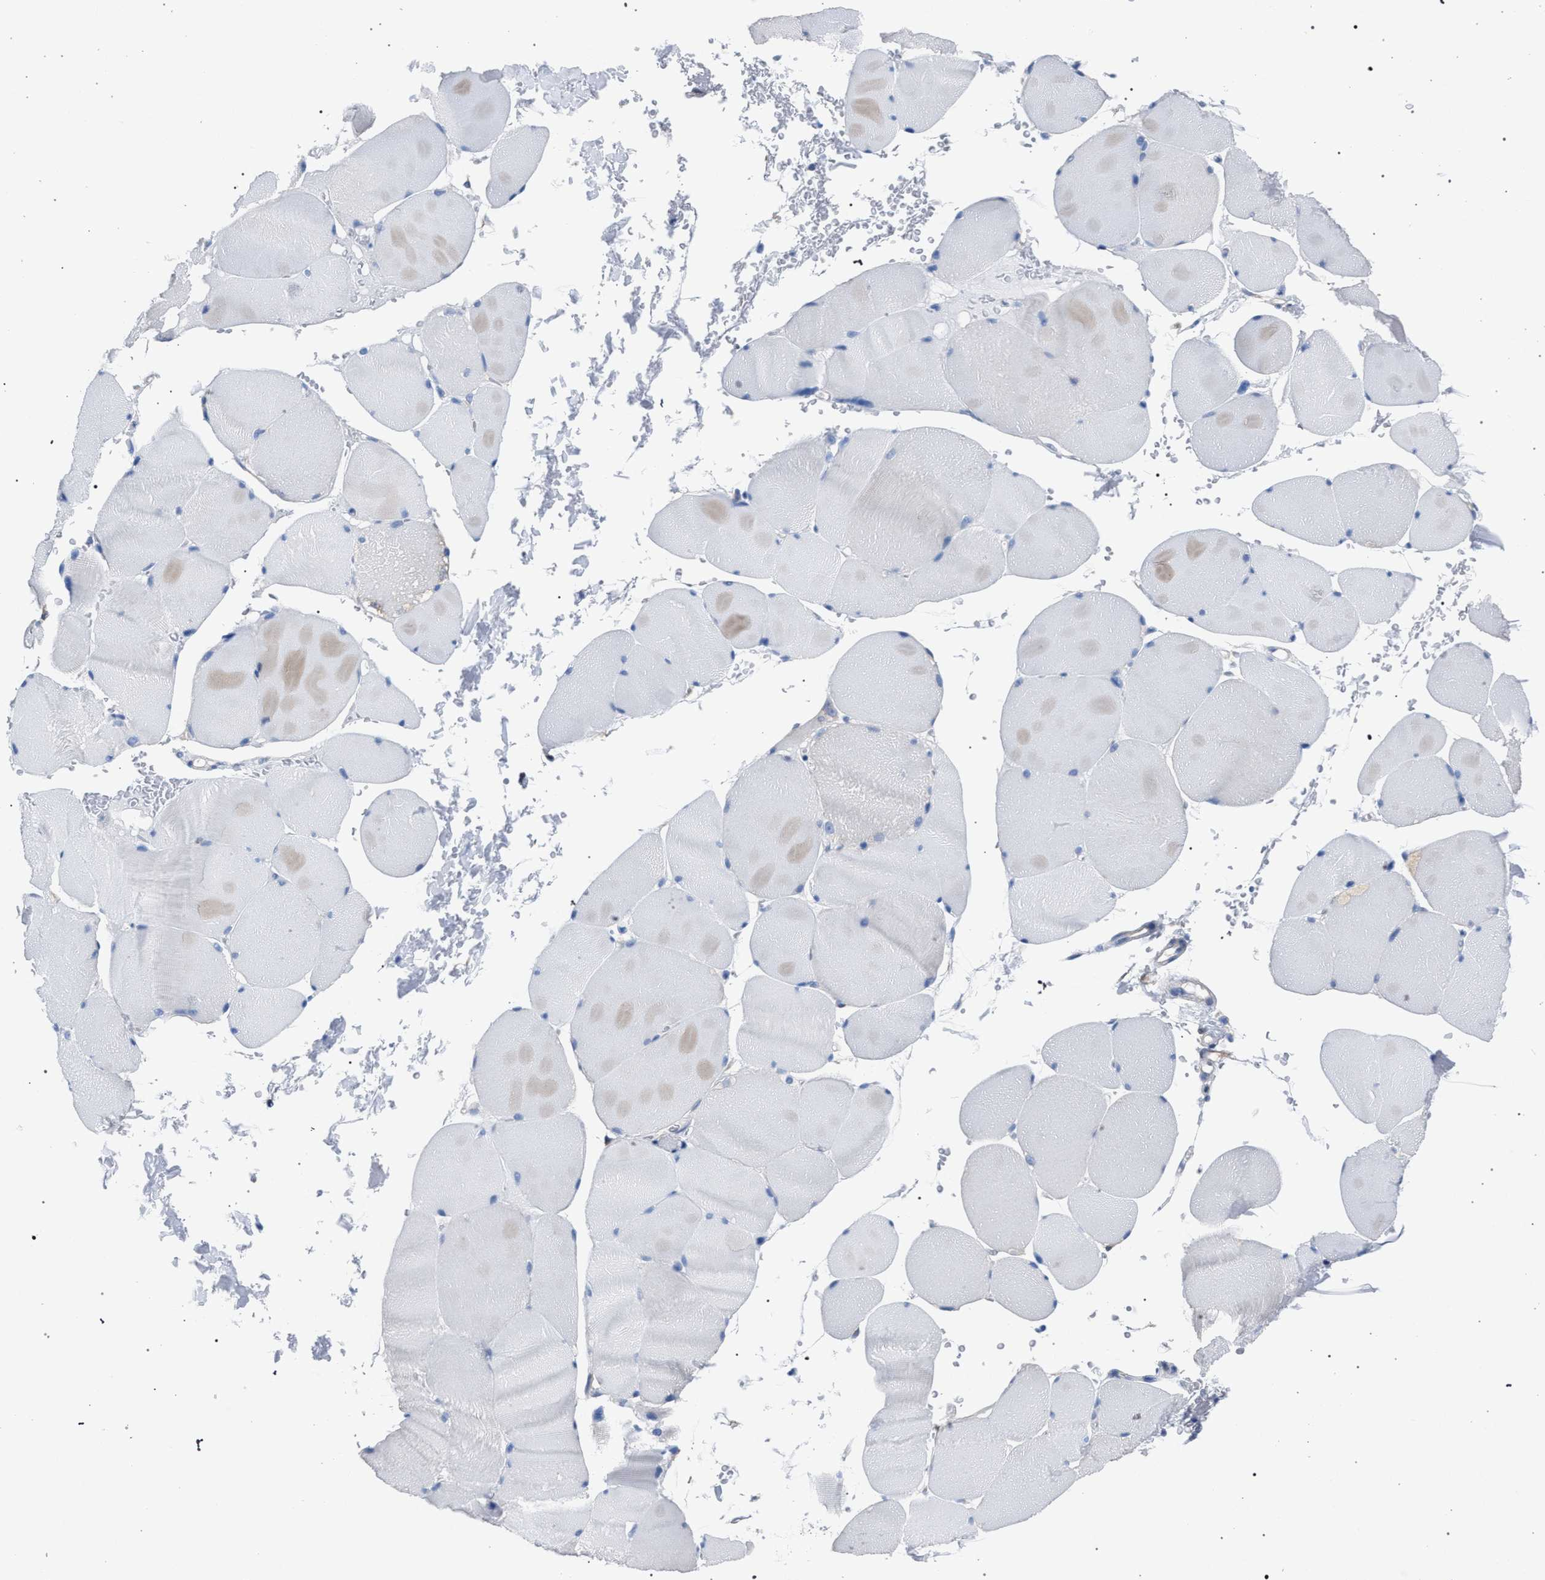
{"staining": {"intensity": "negative", "quantity": "none", "location": "none"}, "tissue": "skeletal muscle", "cell_type": "Myocytes", "image_type": "normal", "snomed": [{"axis": "morphology", "description": "Normal tissue, NOS"}, {"axis": "topography", "description": "Skin"}, {"axis": "topography", "description": "Skeletal muscle"}], "caption": "IHC of normal skeletal muscle demonstrates no expression in myocytes. (Immunohistochemistry (ihc), brightfield microscopy, high magnification).", "gene": "CRYZ", "patient": {"sex": "male", "age": 83}}